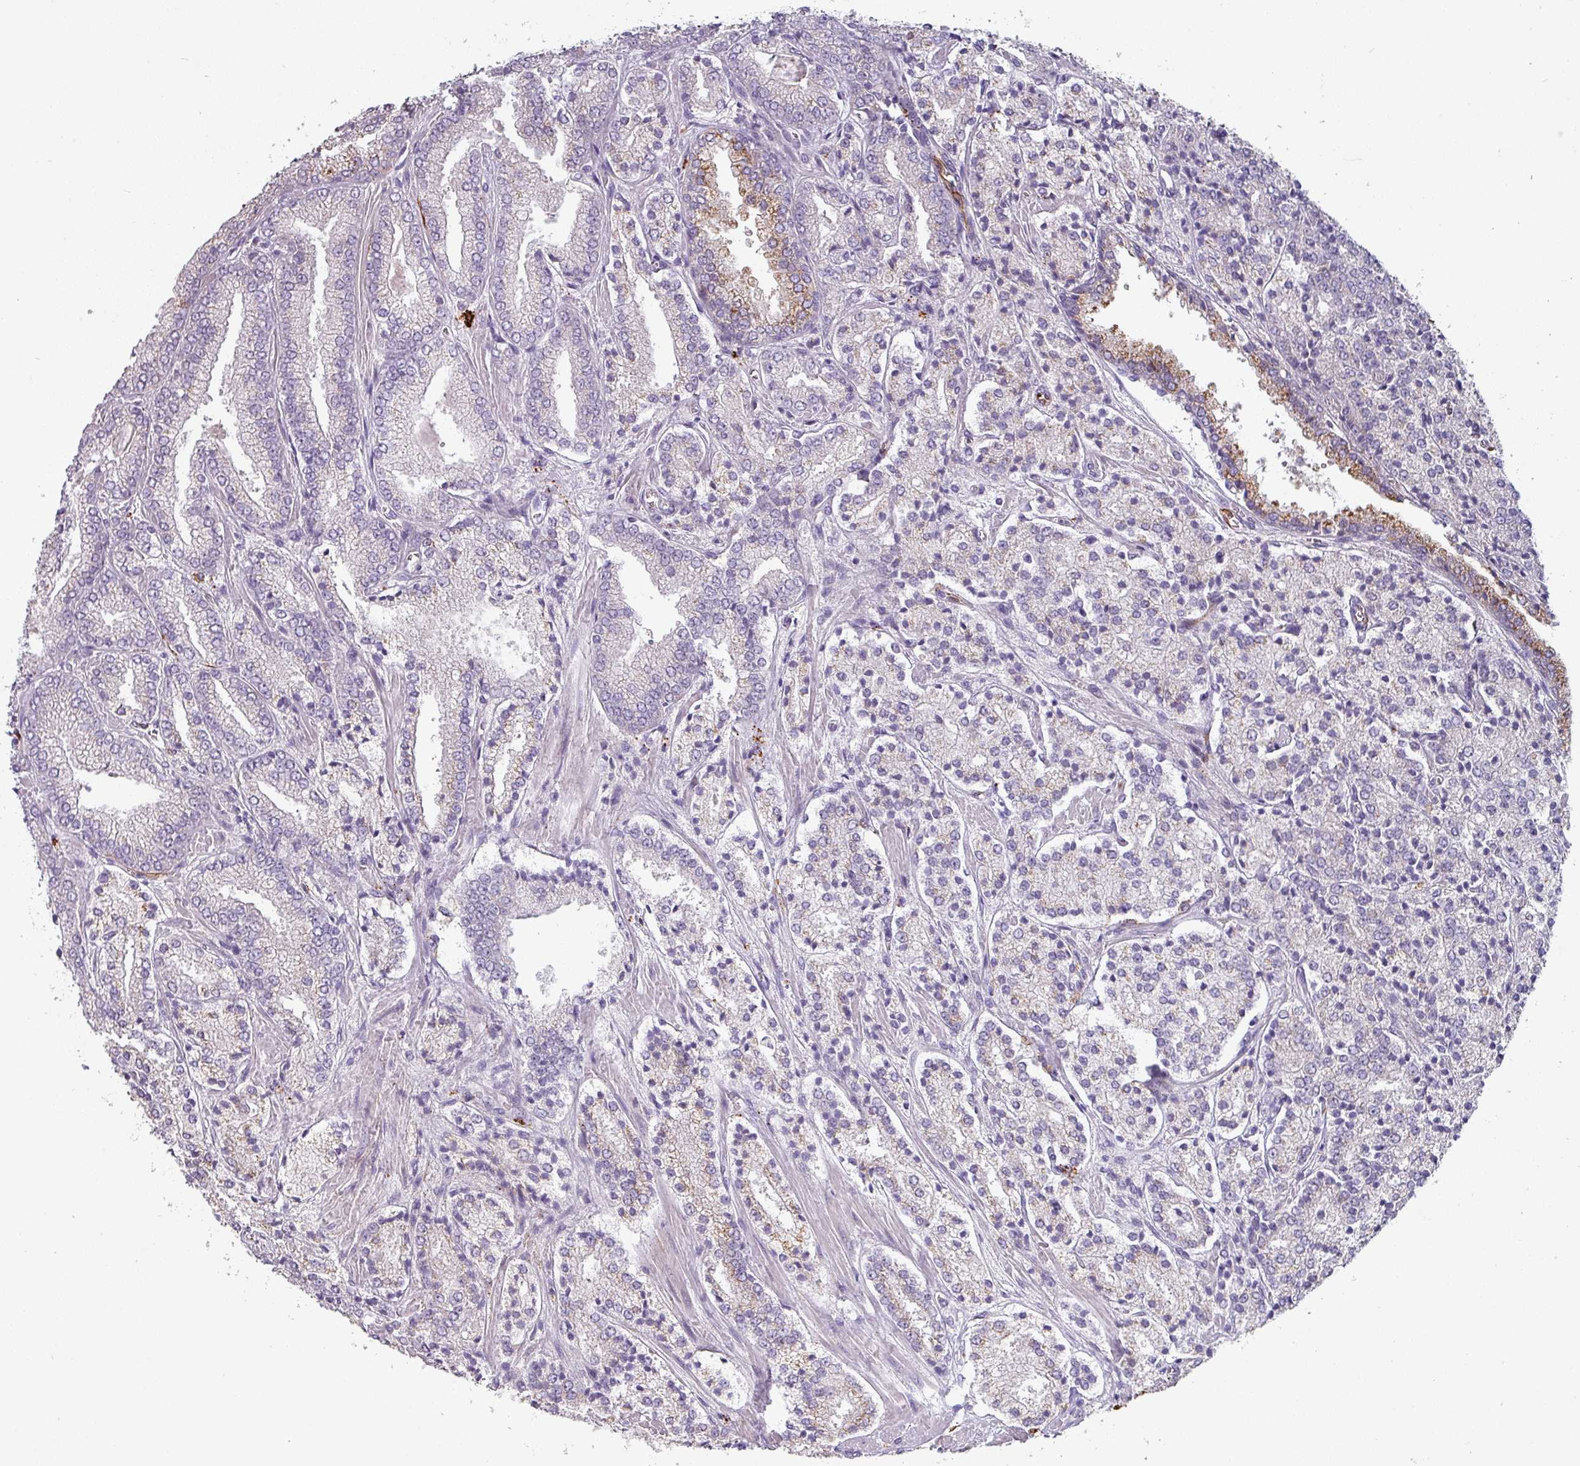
{"staining": {"intensity": "weak", "quantity": "25%-75%", "location": "cytoplasmic/membranous"}, "tissue": "prostate cancer", "cell_type": "Tumor cells", "image_type": "cancer", "snomed": [{"axis": "morphology", "description": "Adenocarcinoma, High grade"}, {"axis": "topography", "description": "Prostate"}], "caption": "Prostate cancer tissue exhibits weak cytoplasmic/membranous staining in approximately 25%-75% of tumor cells, visualized by immunohistochemistry.", "gene": "PRODH2", "patient": {"sex": "male", "age": 63}}